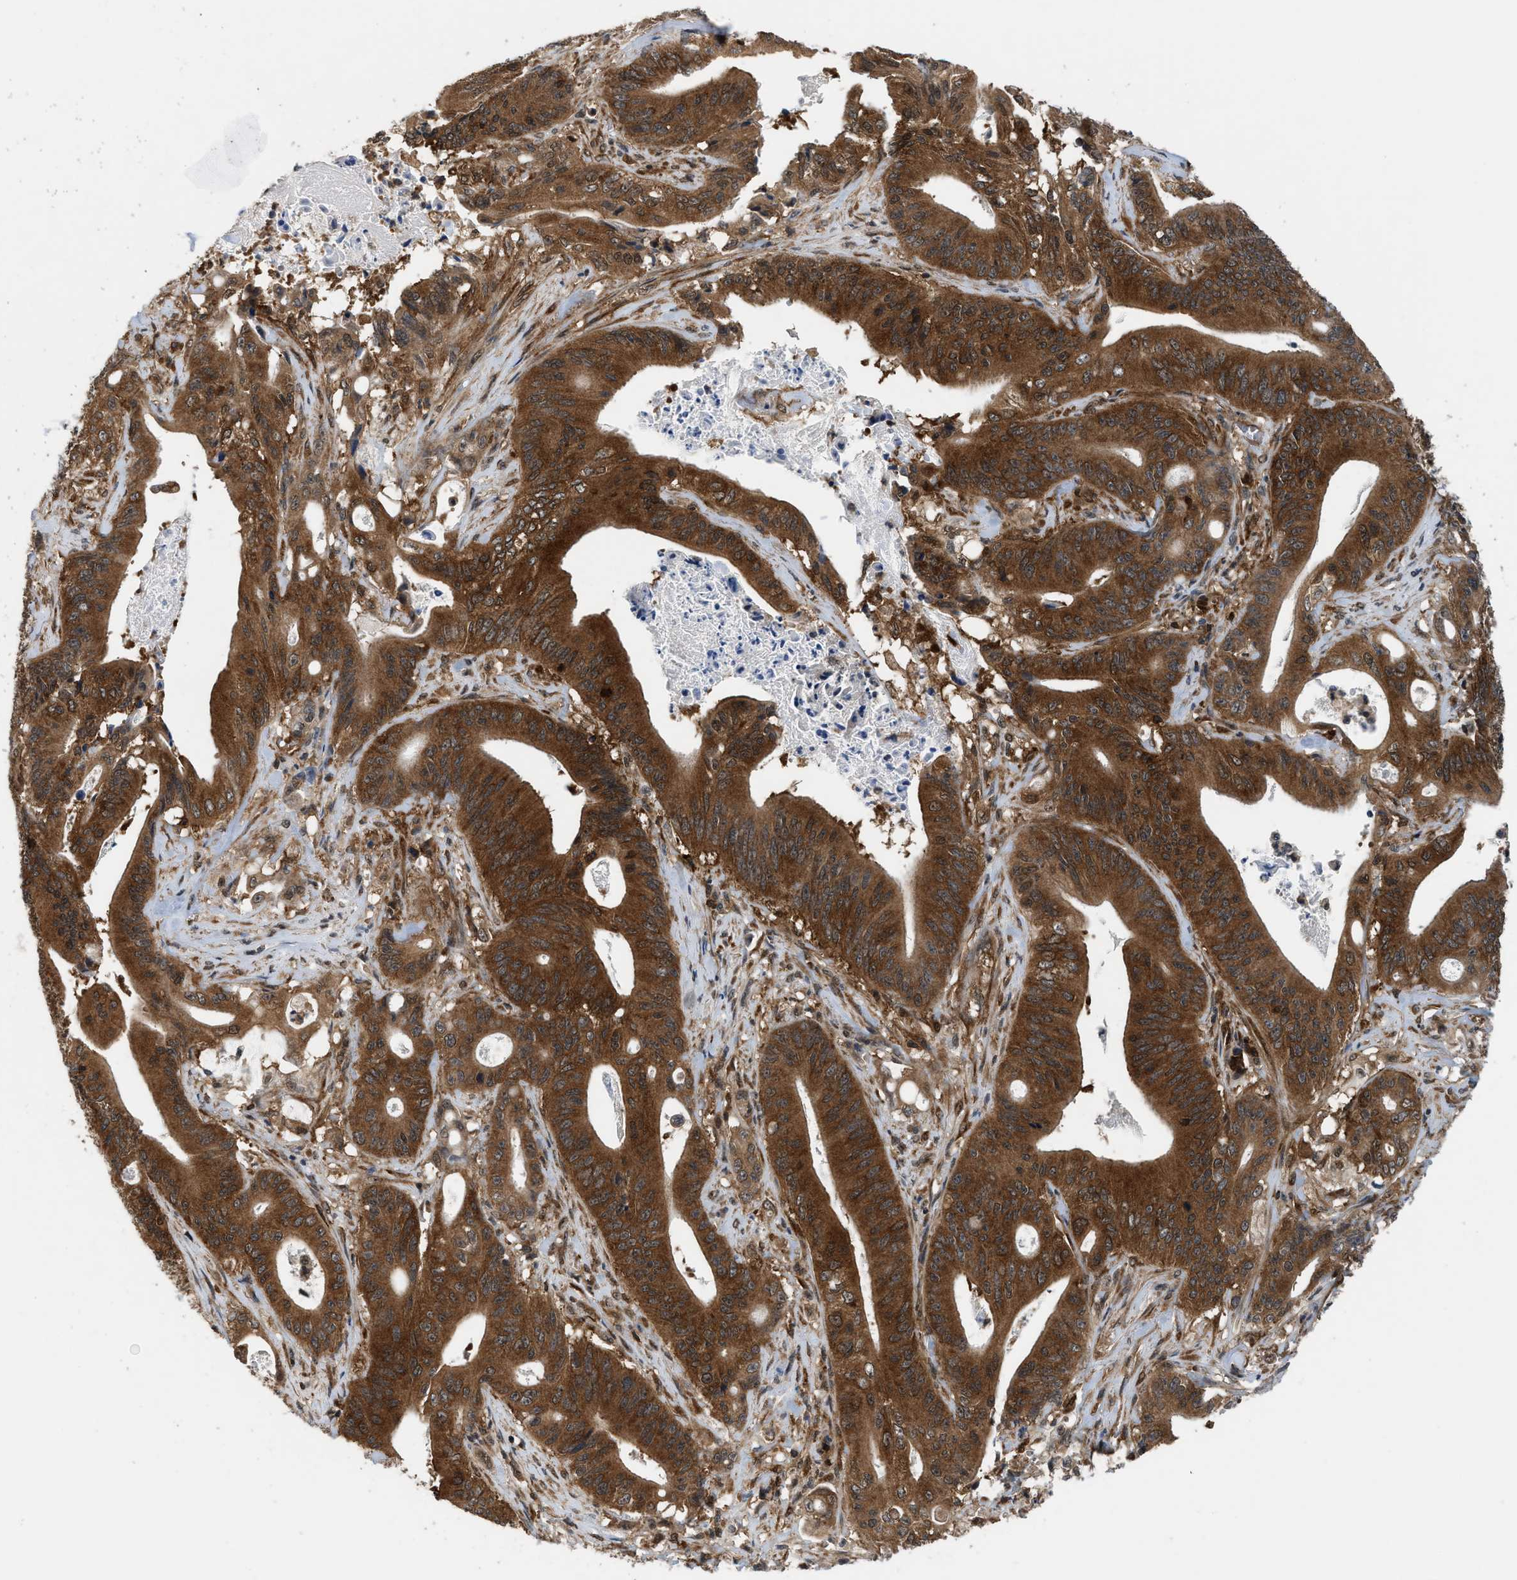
{"staining": {"intensity": "strong", "quantity": ">75%", "location": "cytoplasmic/membranous"}, "tissue": "pancreatic cancer", "cell_type": "Tumor cells", "image_type": "cancer", "snomed": [{"axis": "morphology", "description": "Normal tissue, NOS"}, {"axis": "topography", "description": "Lymph node"}], "caption": "DAB immunohistochemical staining of pancreatic cancer shows strong cytoplasmic/membranous protein expression in approximately >75% of tumor cells.", "gene": "OXSR1", "patient": {"sex": "male", "age": 62}}